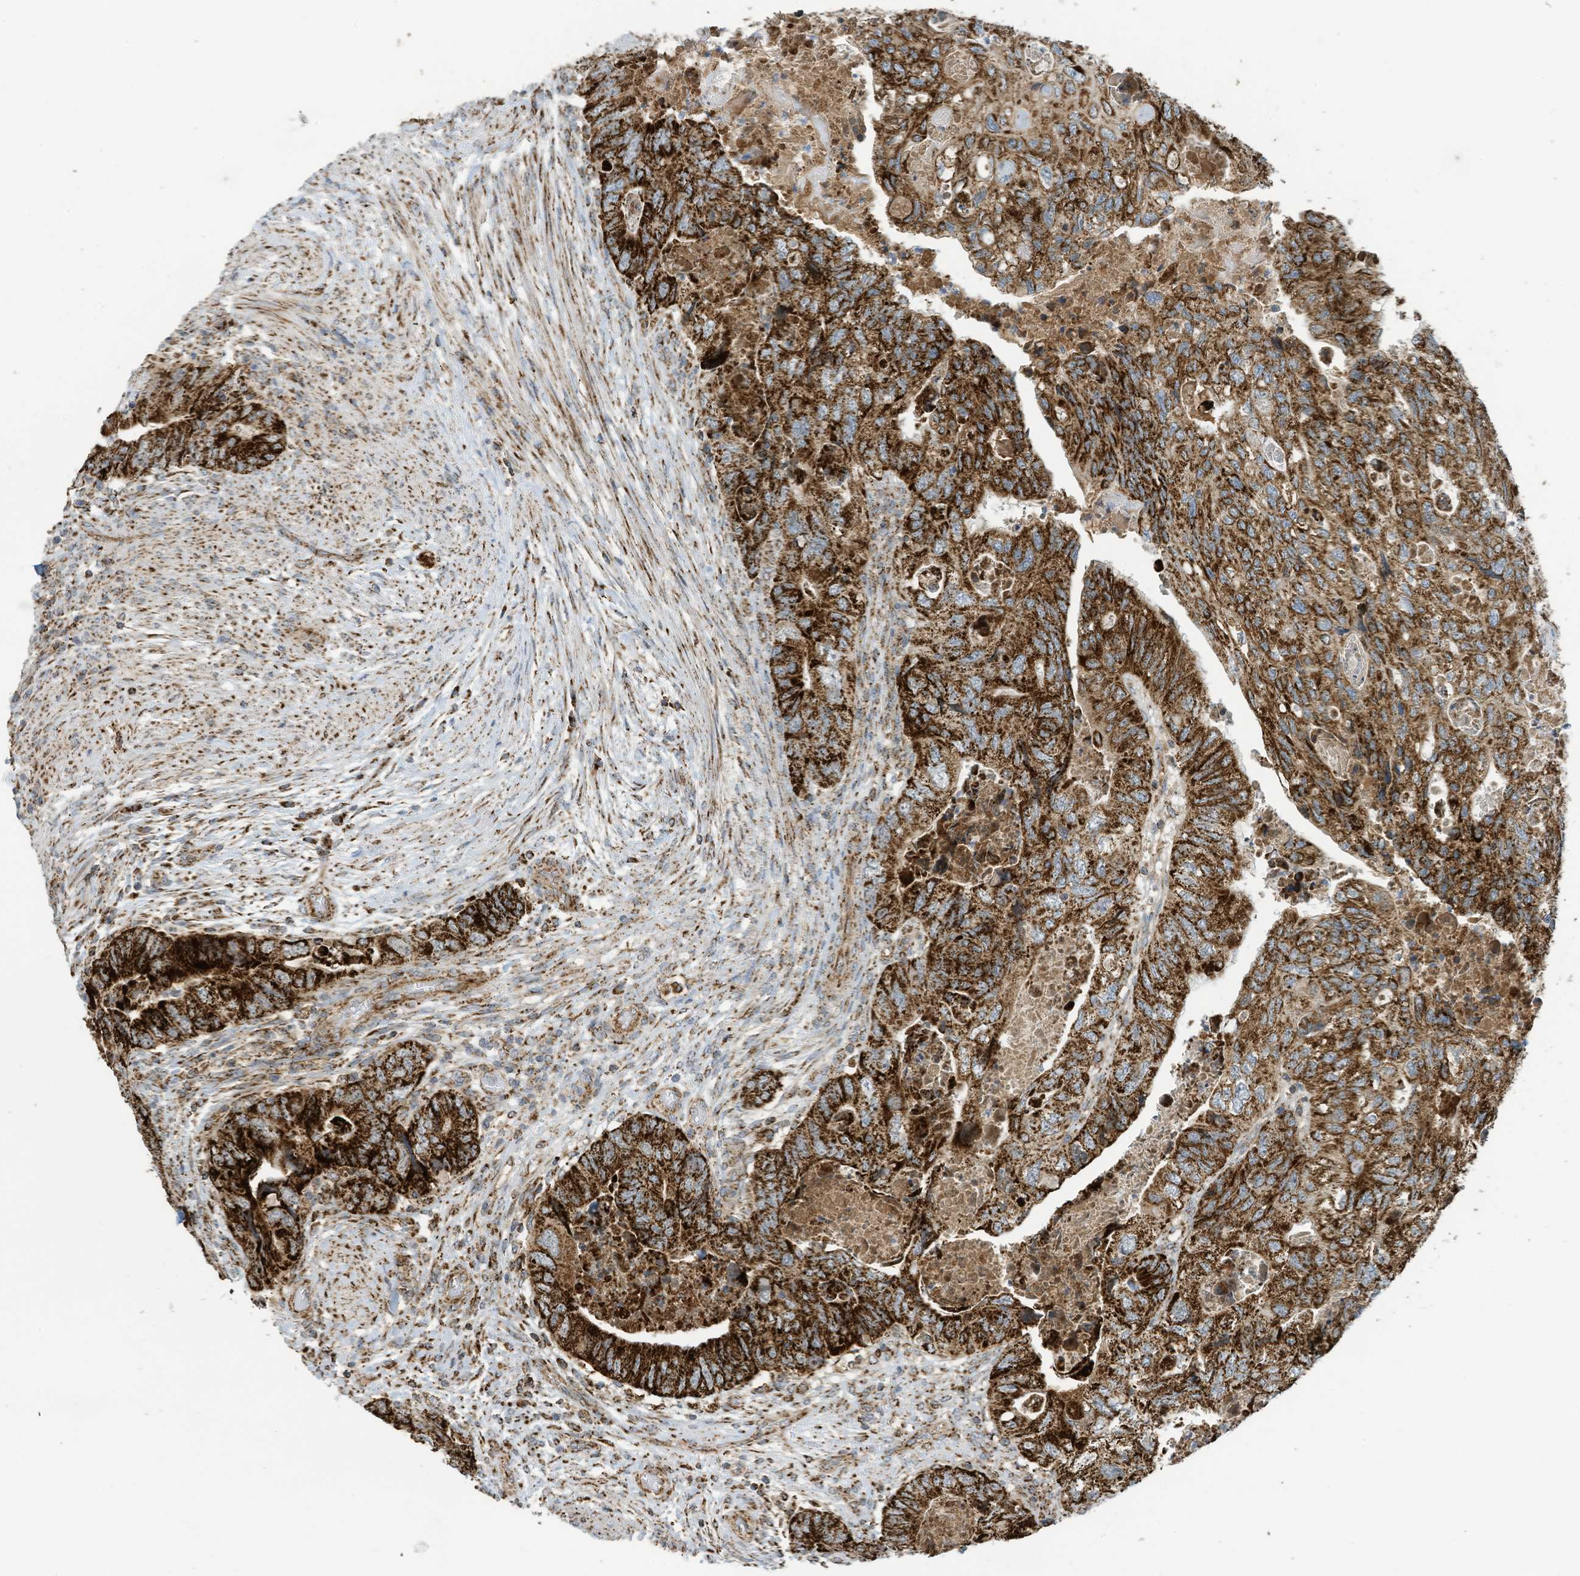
{"staining": {"intensity": "strong", "quantity": ">75%", "location": "cytoplasmic/membranous"}, "tissue": "colorectal cancer", "cell_type": "Tumor cells", "image_type": "cancer", "snomed": [{"axis": "morphology", "description": "Adenocarcinoma, NOS"}, {"axis": "topography", "description": "Rectum"}], "caption": "High-power microscopy captured an immunohistochemistry (IHC) histopathology image of adenocarcinoma (colorectal), revealing strong cytoplasmic/membranous staining in approximately >75% of tumor cells. The staining was performed using DAB (3,3'-diaminobenzidine), with brown indicating positive protein expression. Nuclei are stained blue with hematoxylin.", "gene": "COX10", "patient": {"sex": "male", "age": 63}}